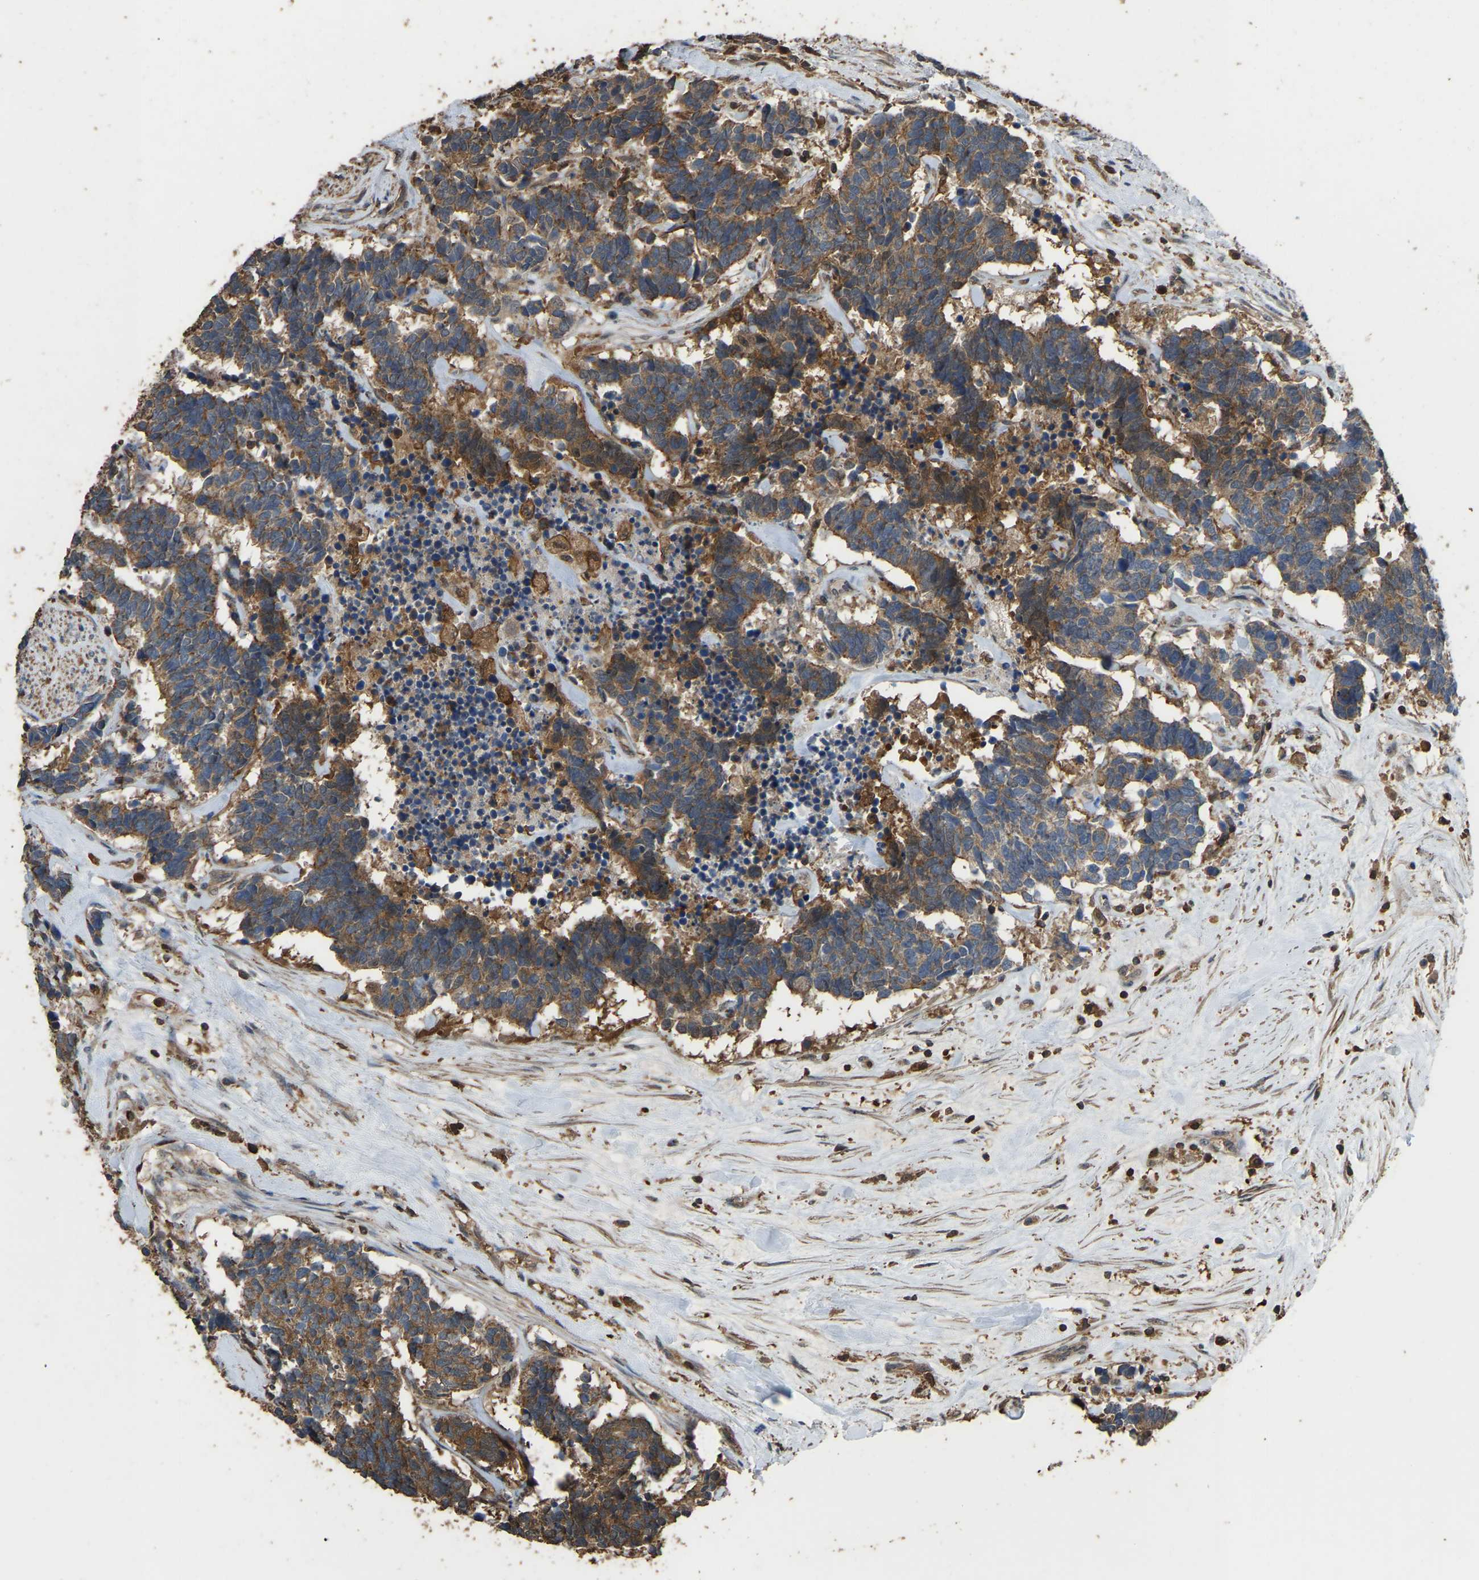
{"staining": {"intensity": "moderate", "quantity": ">75%", "location": "cytoplasmic/membranous"}, "tissue": "carcinoid", "cell_type": "Tumor cells", "image_type": "cancer", "snomed": [{"axis": "morphology", "description": "Carcinoma, NOS"}, {"axis": "morphology", "description": "Carcinoid, malignant, NOS"}, {"axis": "topography", "description": "Urinary bladder"}], "caption": "Protein staining of carcinoid tissue shows moderate cytoplasmic/membranous staining in about >75% of tumor cells. The protein is shown in brown color, while the nuclei are stained blue.", "gene": "FHIT", "patient": {"sex": "male", "age": 57}}